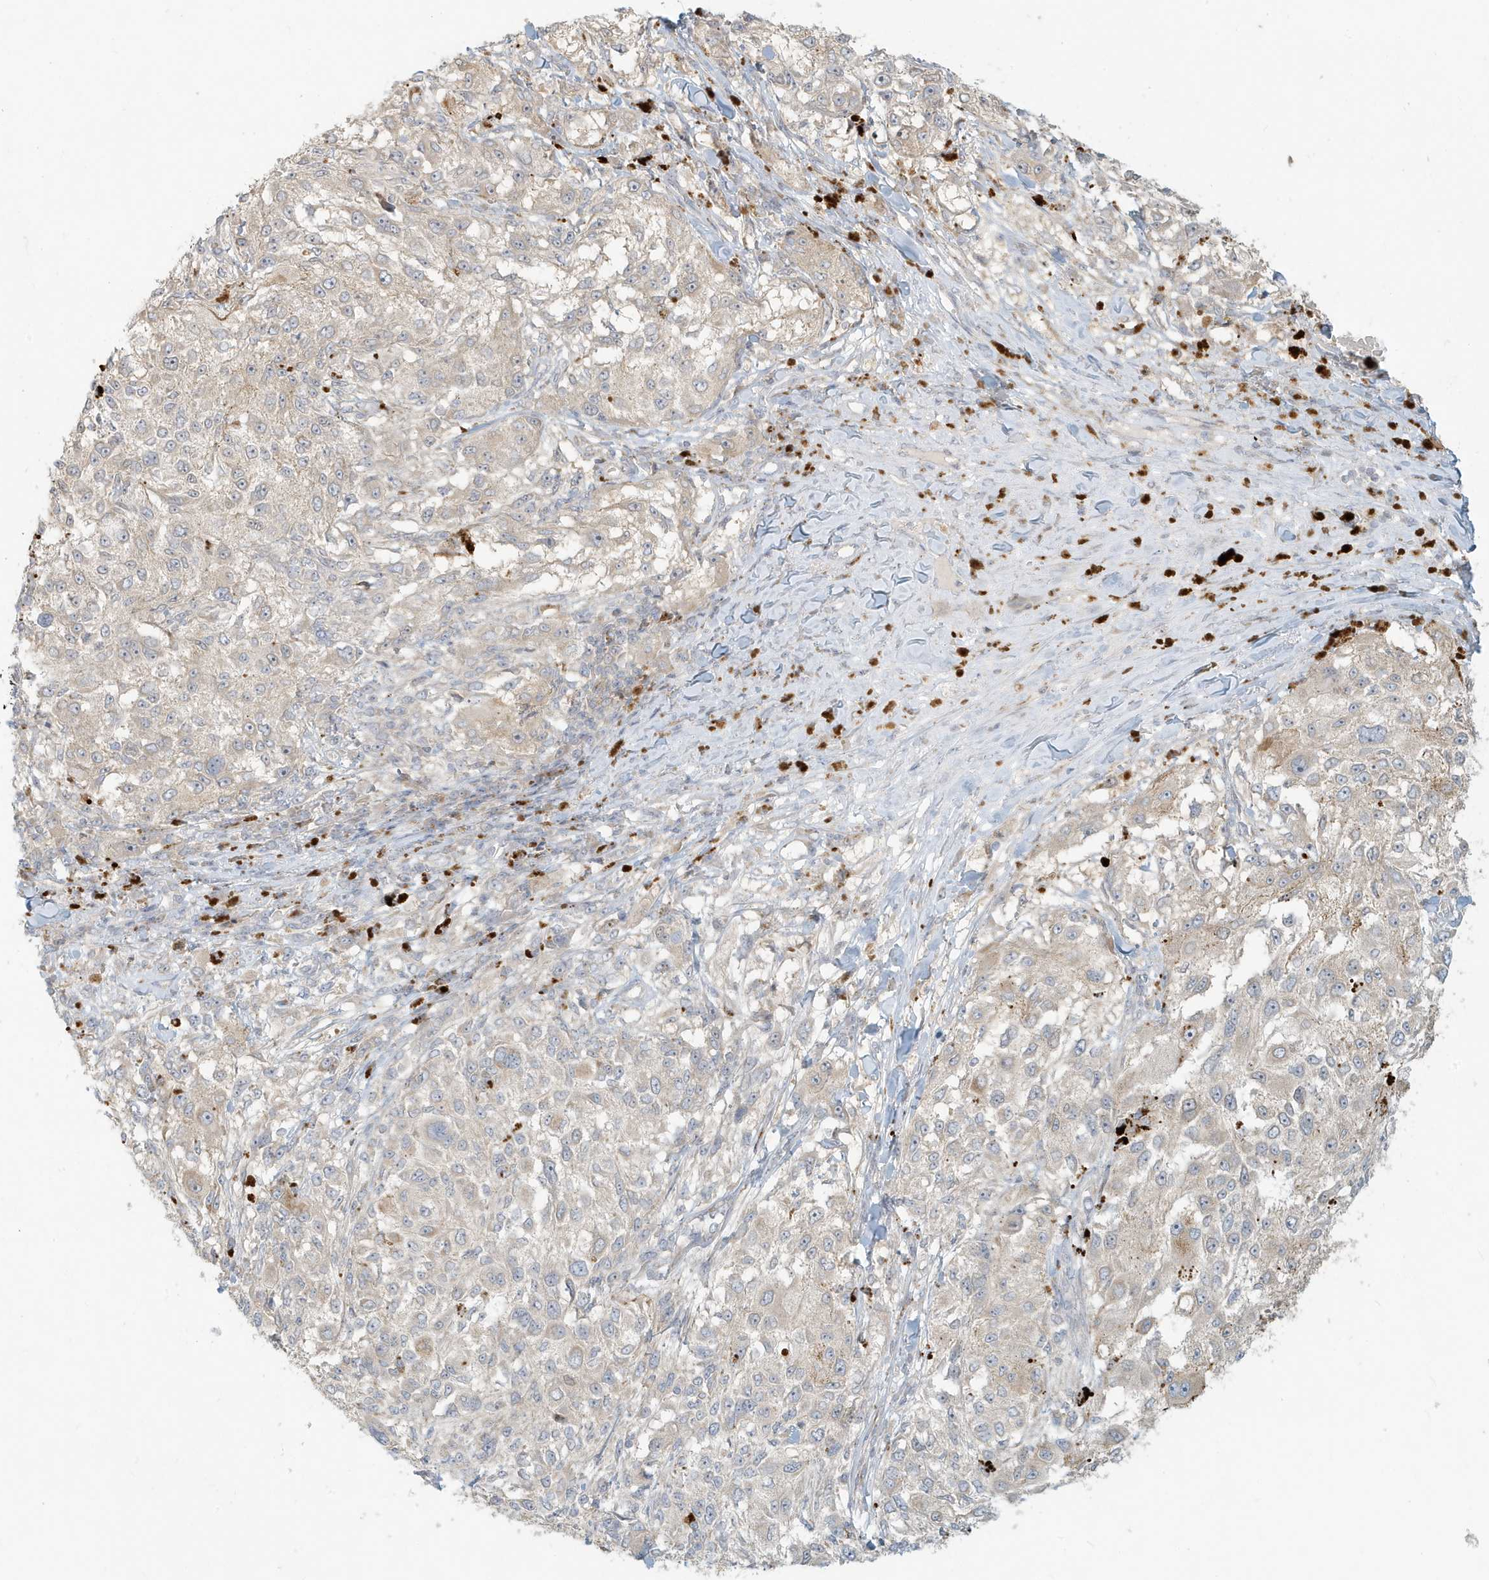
{"staining": {"intensity": "weak", "quantity": "<25%", "location": "cytoplasmic/membranous"}, "tissue": "melanoma", "cell_type": "Tumor cells", "image_type": "cancer", "snomed": [{"axis": "morphology", "description": "Necrosis, NOS"}, {"axis": "morphology", "description": "Malignant melanoma, NOS"}, {"axis": "topography", "description": "Skin"}], "caption": "High magnification brightfield microscopy of melanoma stained with DAB (3,3'-diaminobenzidine) (brown) and counterstained with hematoxylin (blue): tumor cells show no significant expression.", "gene": "MCOLN1", "patient": {"sex": "female", "age": 87}}